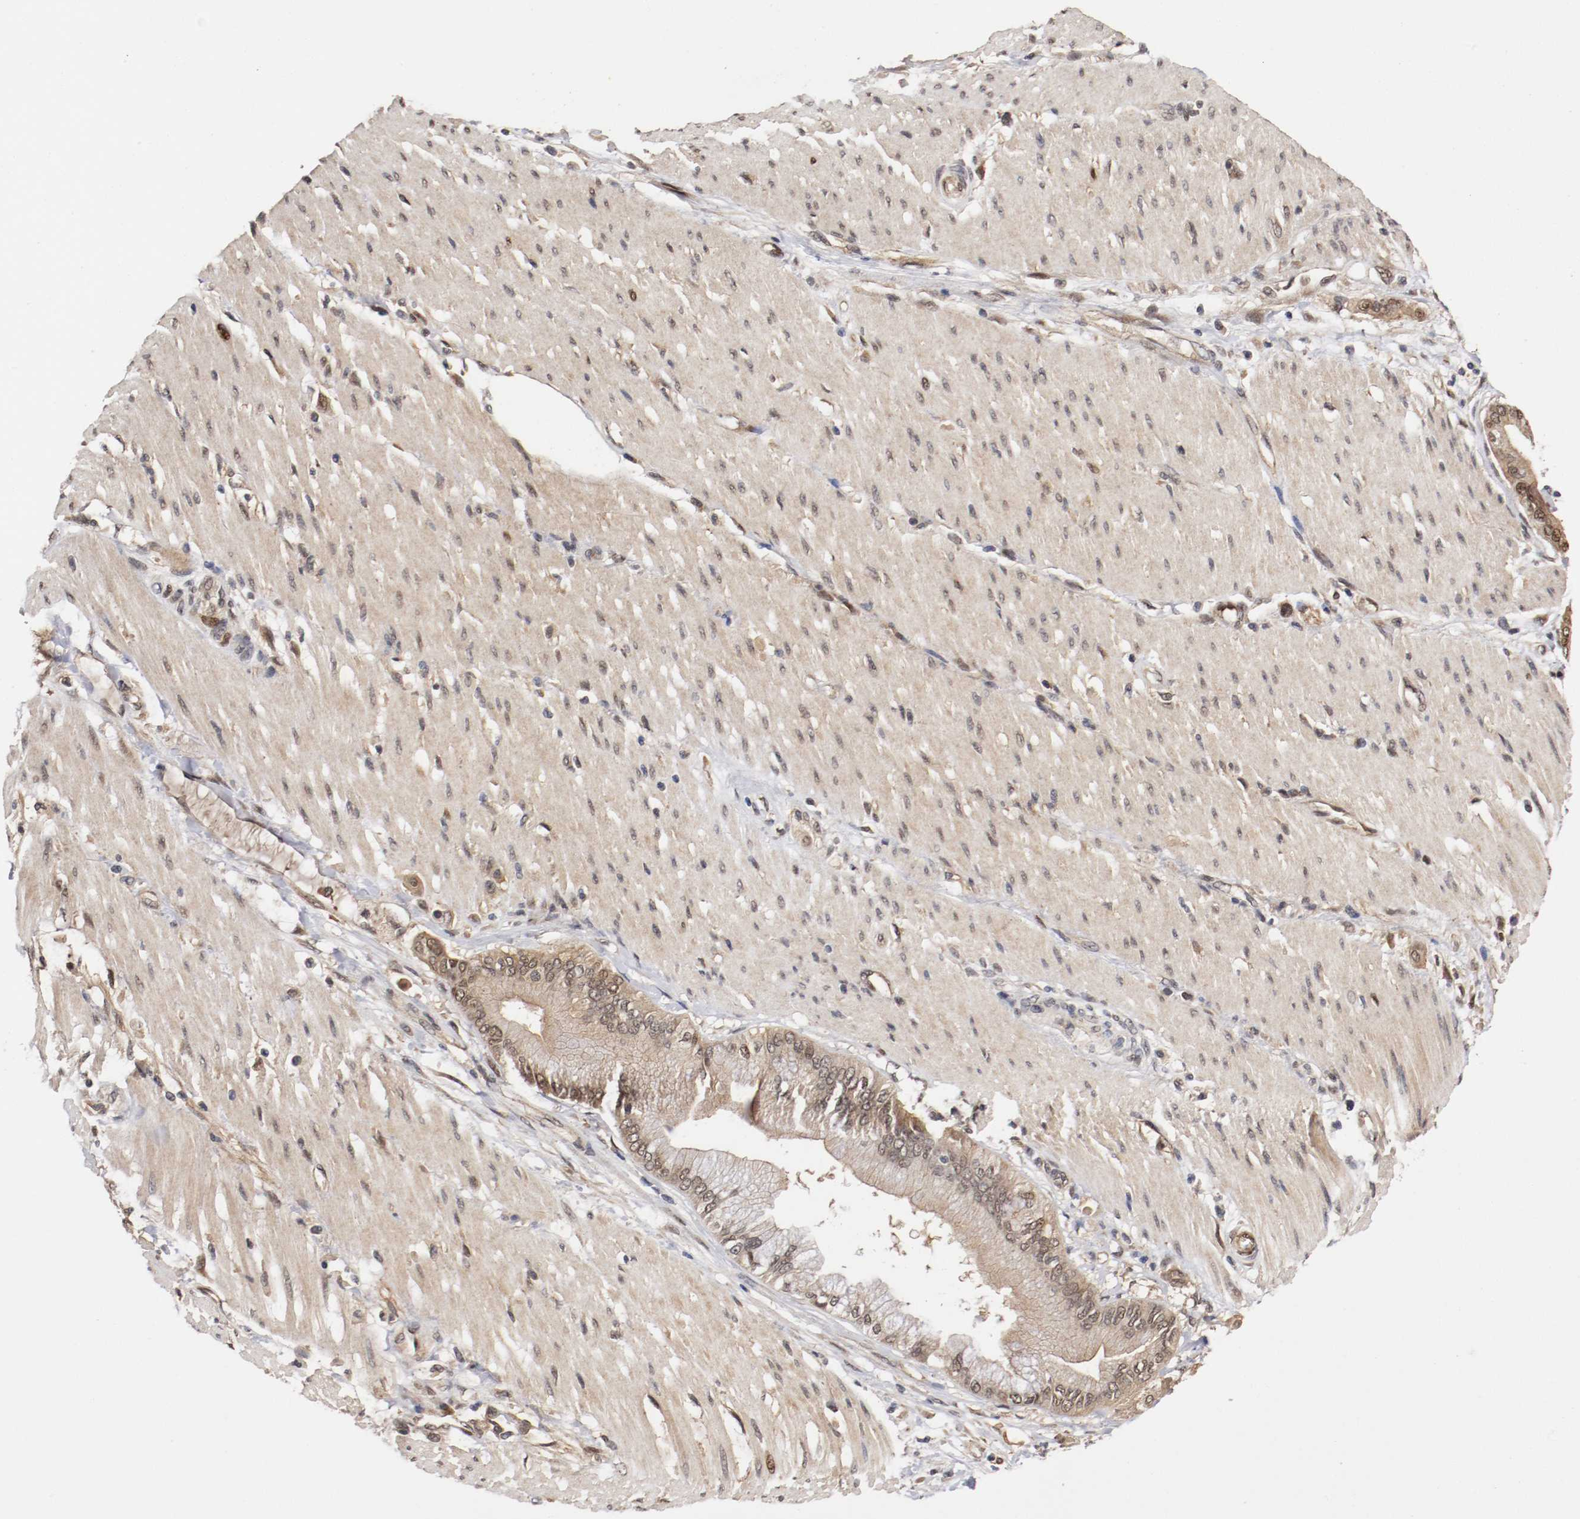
{"staining": {"intensity": "weak", "quantity": ">75%", "location": "cytoplasmic/membranous,nuclear"}, "tissue": "pancreatic cancer", "cell_type": "Tumor cells", "image_type": "cancer", "snomed": [{"axis": "morphology", "description": "Adenocarcinoma, NOS"}, {"axis": "morphology", "description": "Adenocarcinoma, metastatic, NOS"}, {"axis": "topography", "description": "Lymph node"}, {"axis": "topography", "description": "Pancreas"}, {"axis": "topography", "description": "Duodenum"}], "caption": "Metastatic adenocarcinoma (pancreatic) stained for a protein demonstrates weak cytoplasmic/membranous and nuclear positivity in tumor cells. The protein of interest is shown in brown color, while the nuclei are stained blue.", "gene": "DNMT3B", "patient": {"sex": "female", "age": 64}}